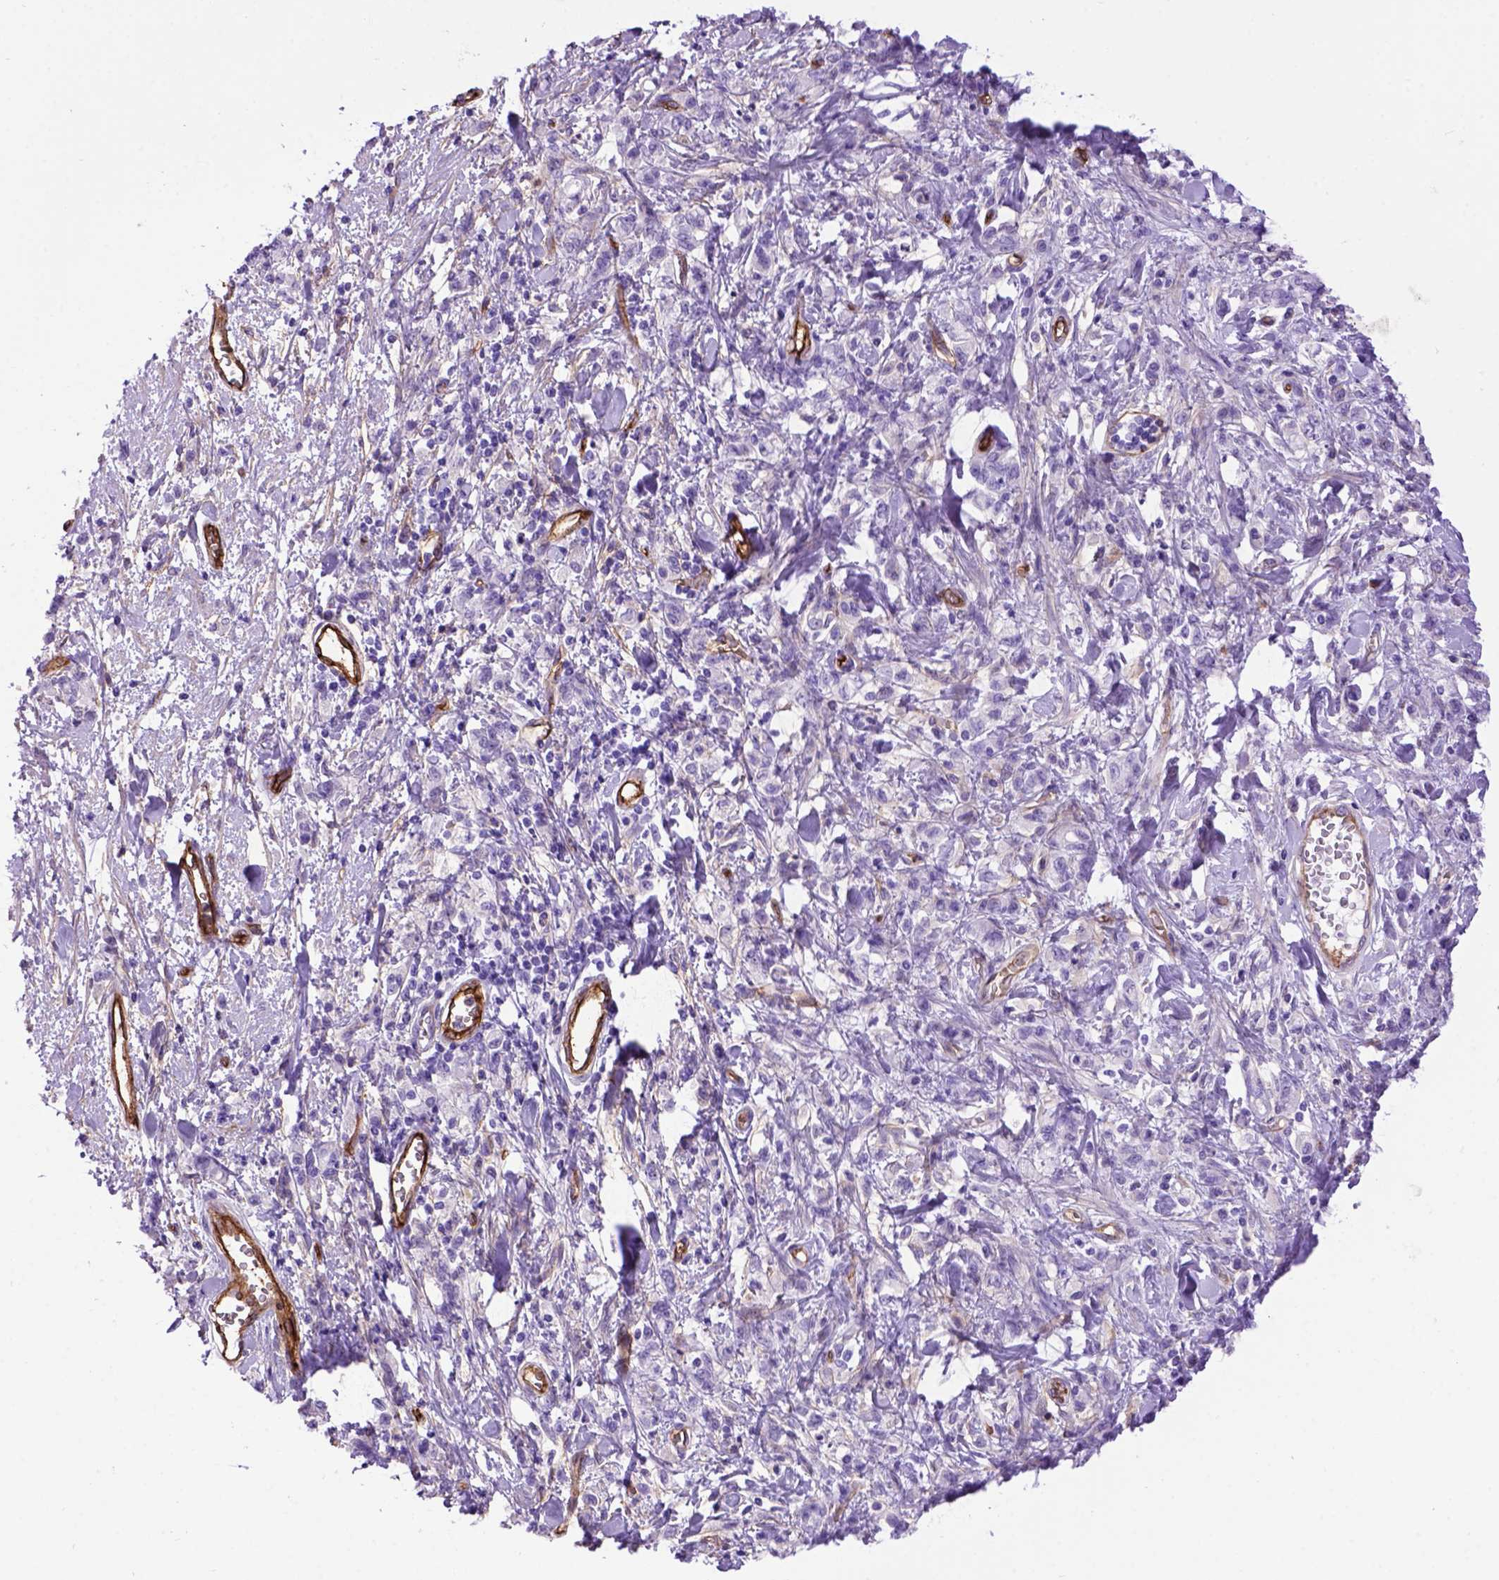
{"staining": {"intensity": "negative", "quantity": "none", "location": "none"}, "tissue": "stomach cancer", "cell_type": "Tumor cells", "image_type": "cancer", "snomed": [{"axis": "morphology", "description": "Adenocarcinoma, NOS"}, {"axis": "topography", "description": "Stomach"}], "caption": "Immunohistochemical staining of stomach cancer (adenocarcinoma) demonstrates no significant positivity in tumor cells.", "gene": "ENG", "patient": {"sex": "male", "age": 77}}